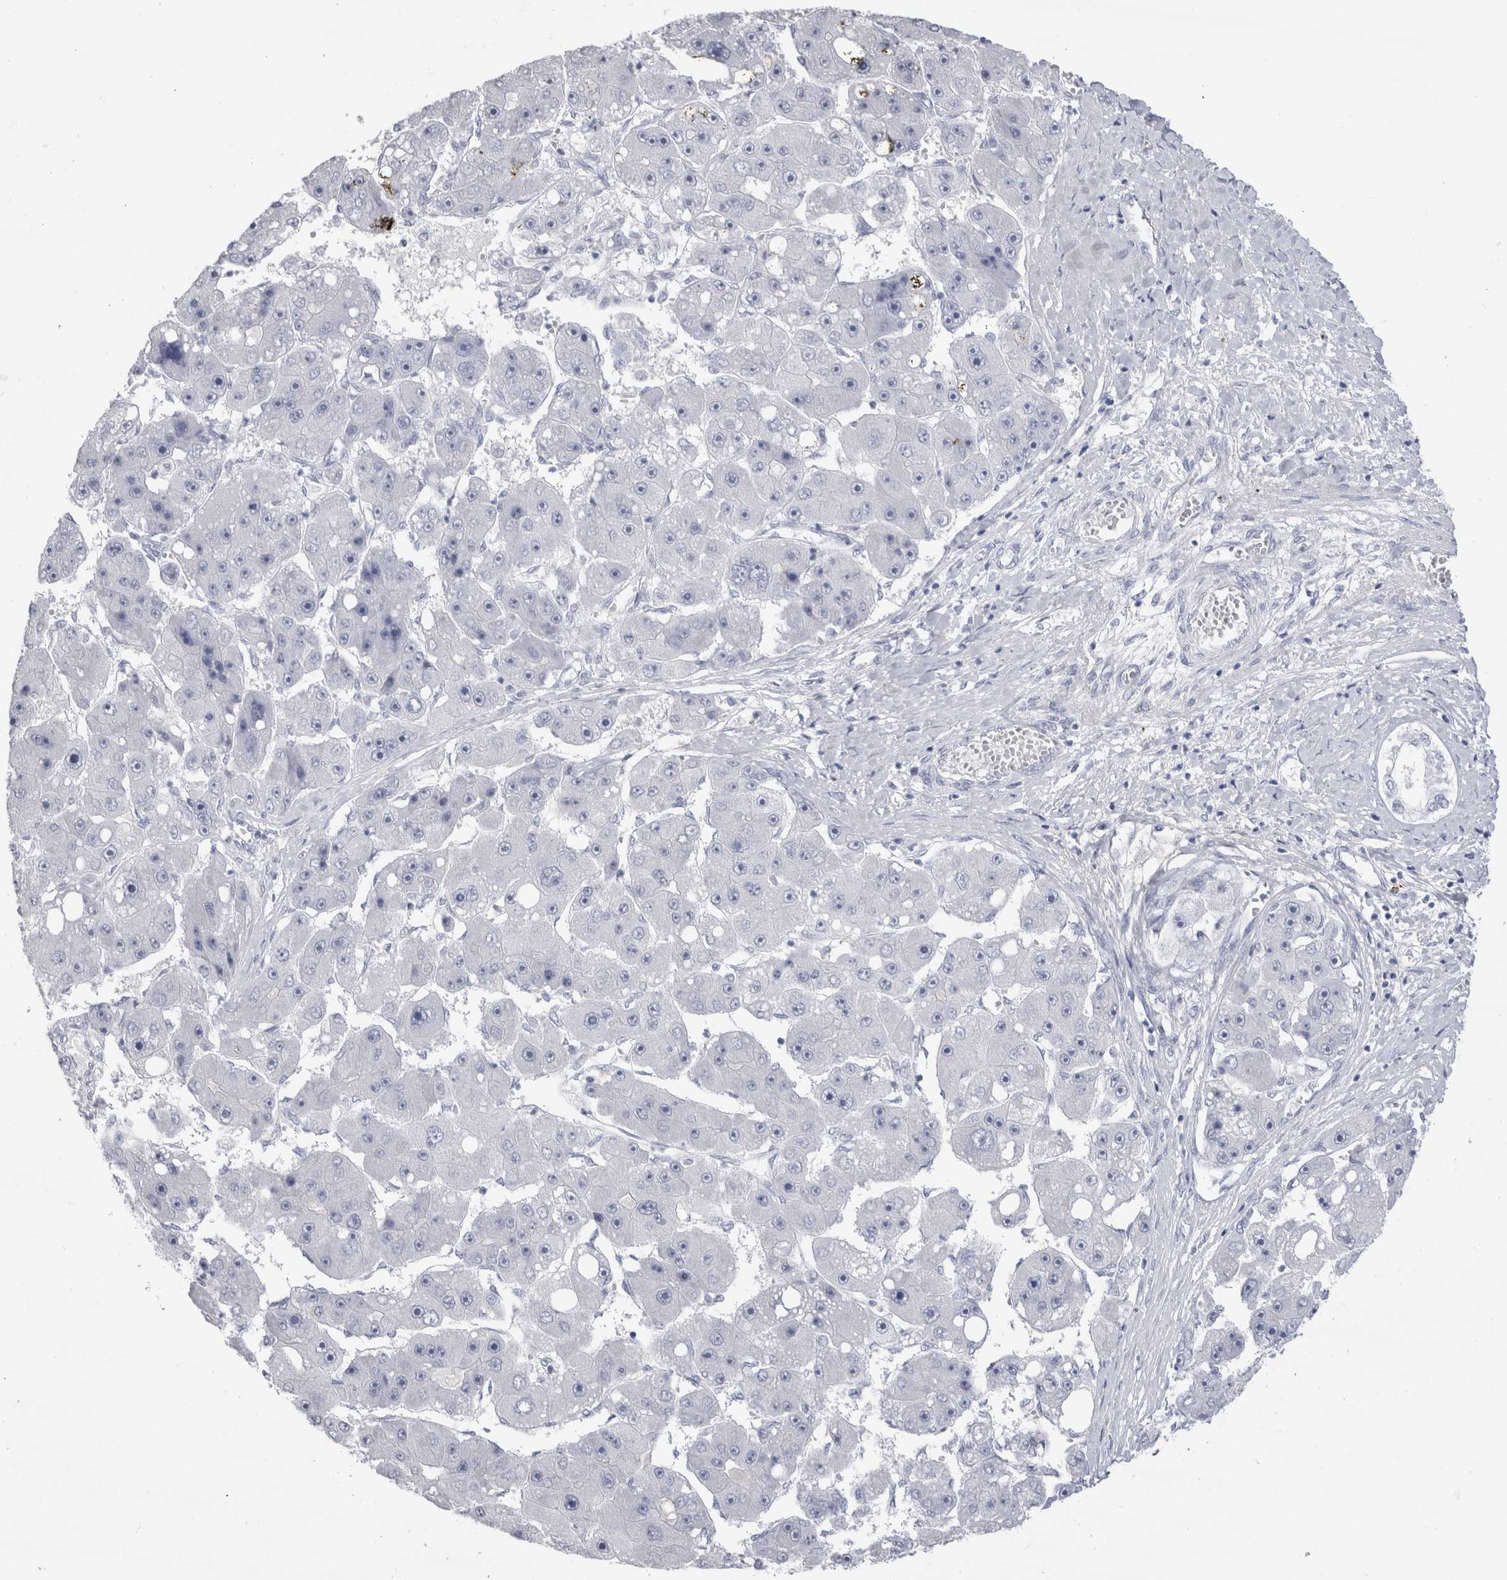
{"staining": {"intensity": "negative", "quantity": "none", "location": "none"}, "tissue": "liver cancer", "cell_type": "Tumor cells", "image_type": "cancer", "snomed": [{"axis": "morphology", "description": "Carcinoma, Hepatocellular, NOS"}, {"axis": "topography", "description": "Liver"}], "caption": "This is a micrograph of IHC staining of liver hepatocellular carcinoma, which shows no staining in tumor cells. Brightfield microscopy of immunohistochemistry (IHC) stained with DAB (brown) and hematoxylin (blue), captured at high magnification.", "gene": "CDH17", "patient": {"sex": "female", "age": 61}}